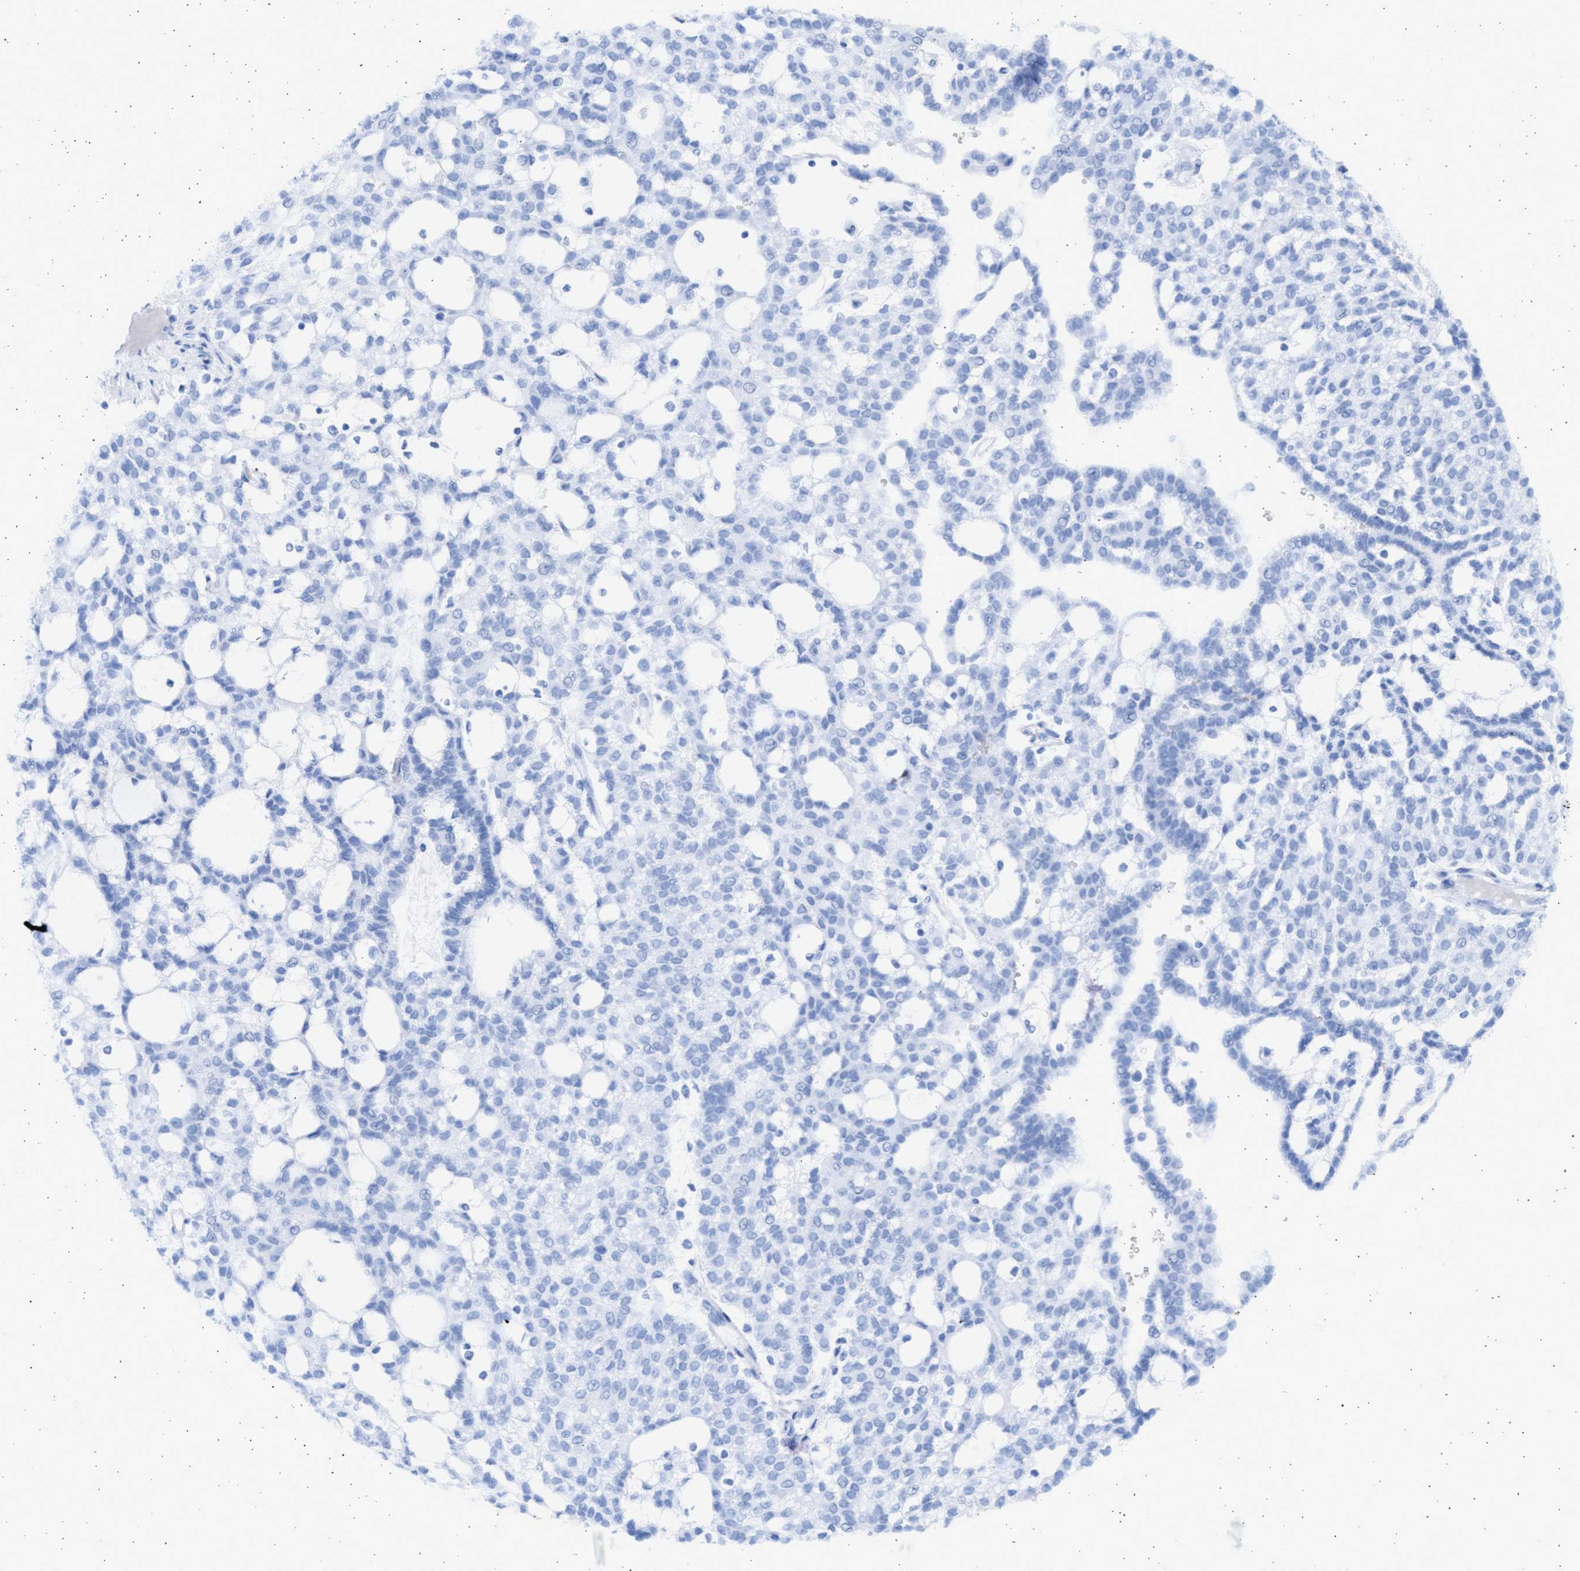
{"staining": {"intensity": "negative", "quantity": "none", "location": "none"}, "tissue": "renal cancer", "cell_type": "Tumor cells", "image_type": "cancer", "snomed": [{"axis": "morphology", "description": "Adenocarcinoma, NOS"}, {"axis": "topography", "description": "Kidney"}], "caption": "Protein analysis of renal adenocarcinoma shows no significant staining in tumor cells.", "gene": "NBR1", "patient": {"sex": "male", "age": 63}}